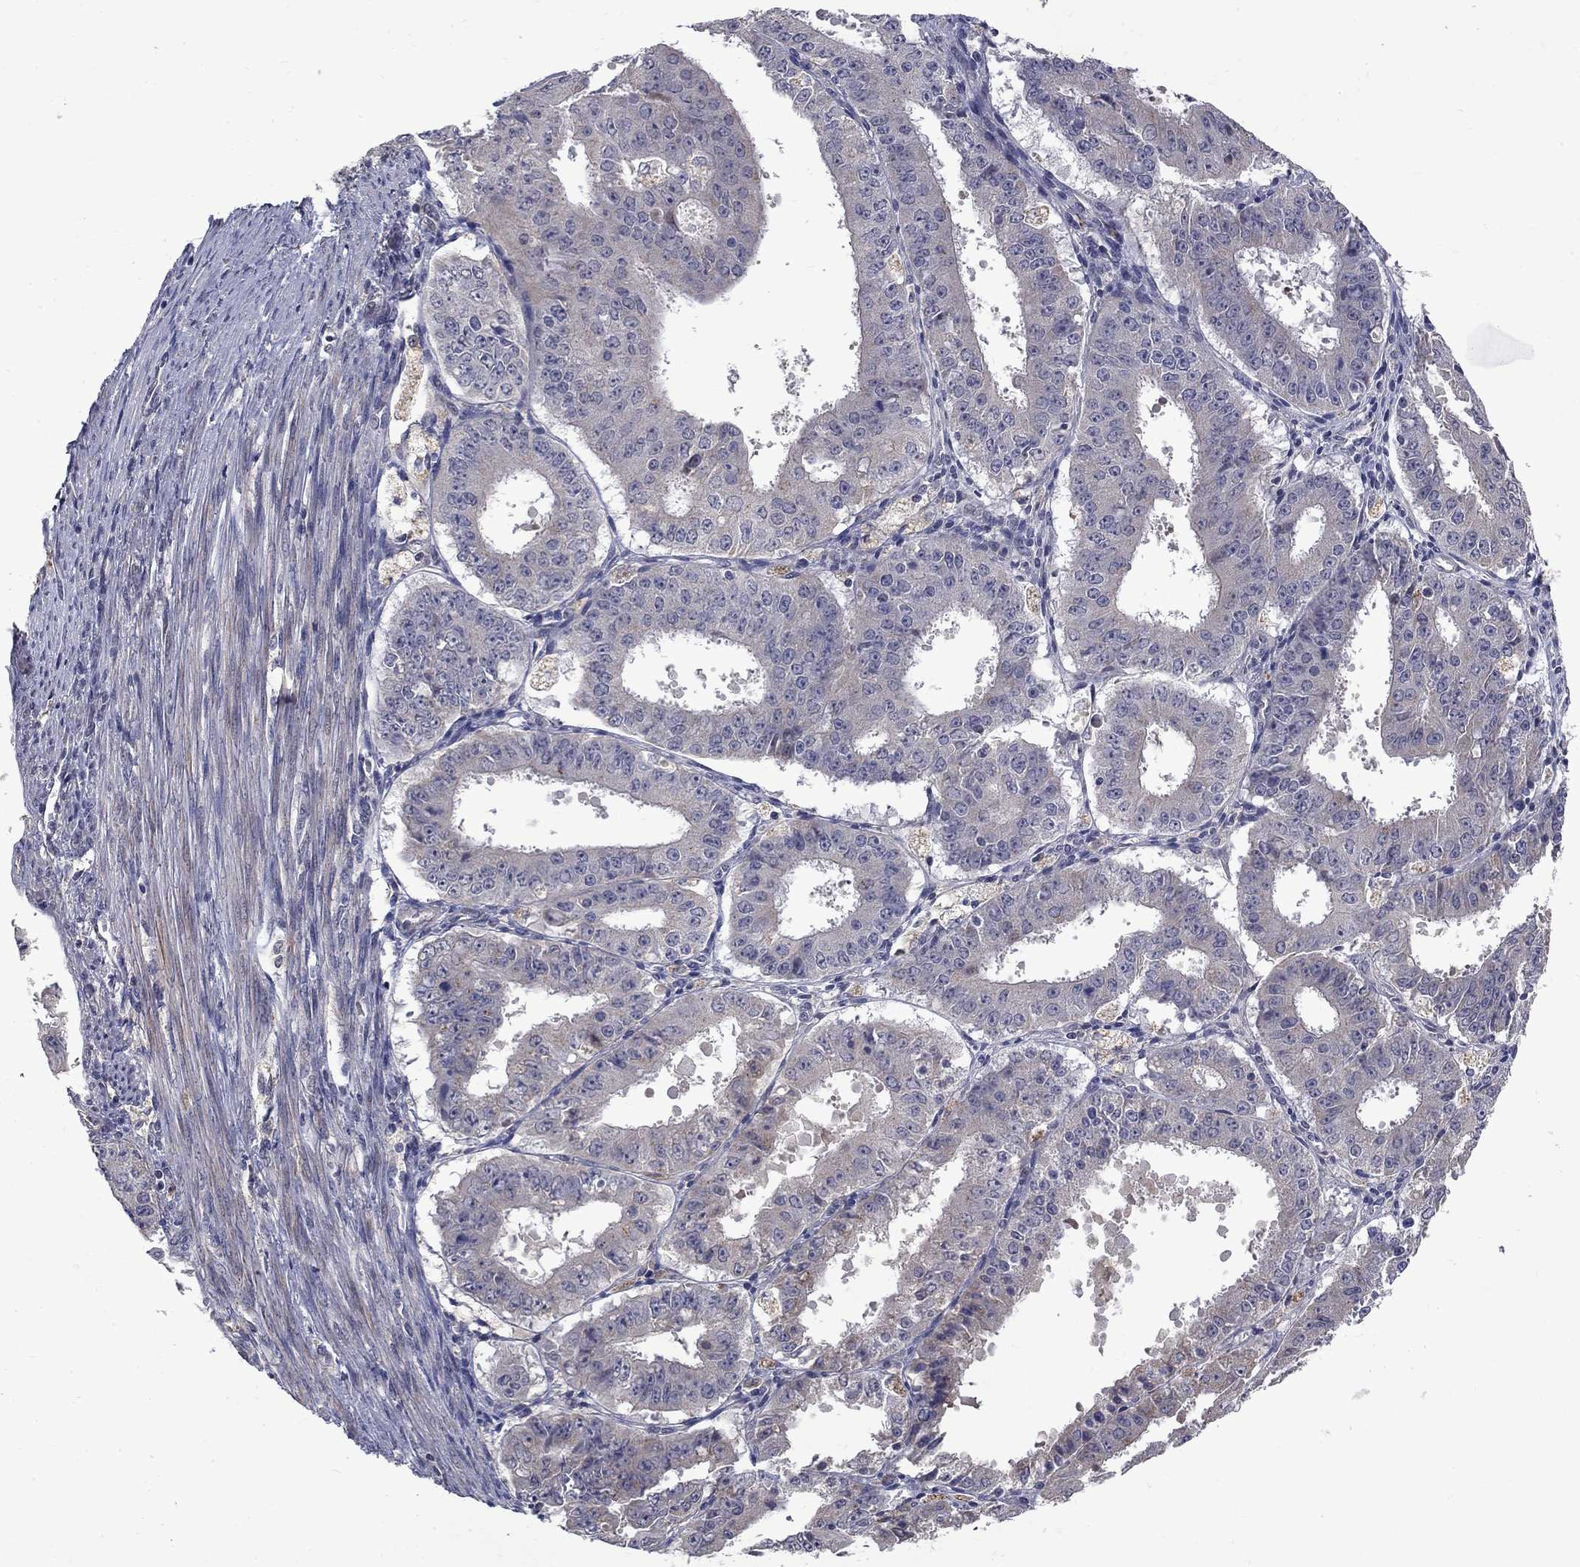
{"staining": {"intensity": "negative", "quantity": "none", "location": "none"}, "tissue": "ovarian cancer", "cell_type": "Tumor cells", "image_type": "cancer", "snomed": [{"axis": "morphology", "description": "Carcinoma, endometroid"}, {"axis": "topography", "description": "Ovary"}], "caption": "An immunohistochemistry micrograph of ovarian endometroid carcinoma is shown. There is no staining in tumor cells of ovarian endometroid carcinoma.", "gene": "FAM3B", "patient": {"sex": "female", "age": 42}}